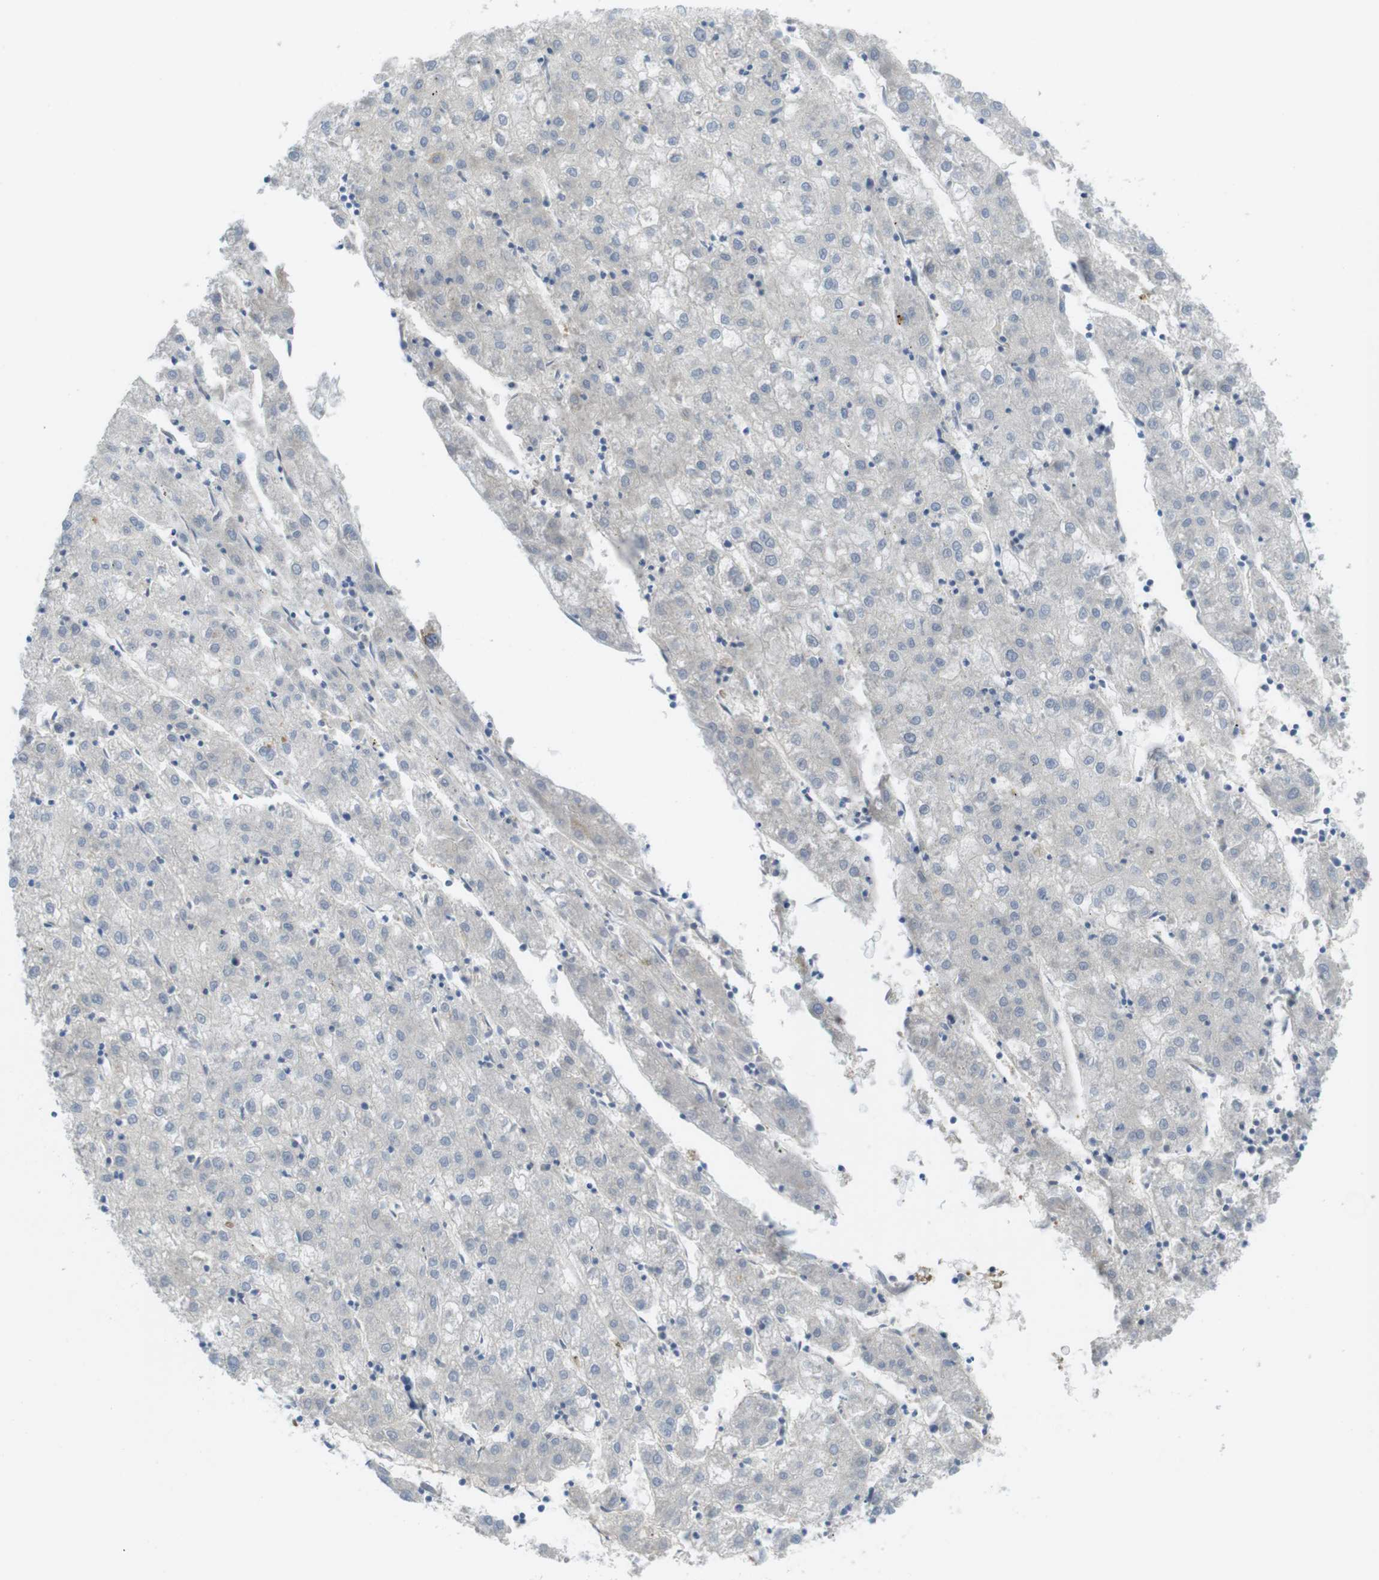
{"staining": {"intensity": "negative", "quantity": "none", "location": "none"}, "tissue": "liver cancer", "cell_type": "Tumor cells", "image_type": "cancer", "snomed": [{"axis": "morphology", "description": "Carcinoma, Hepatocellular, NOS"}, {"axis": "topography", "description": "Liver"}], "caption": "Liver hepatocellular carcinoma was stained to show a protein in brown. There is no significant expression in tumor cells.", "gene": "TMEM234", "patient": {"sex": "male", "age": 72}}